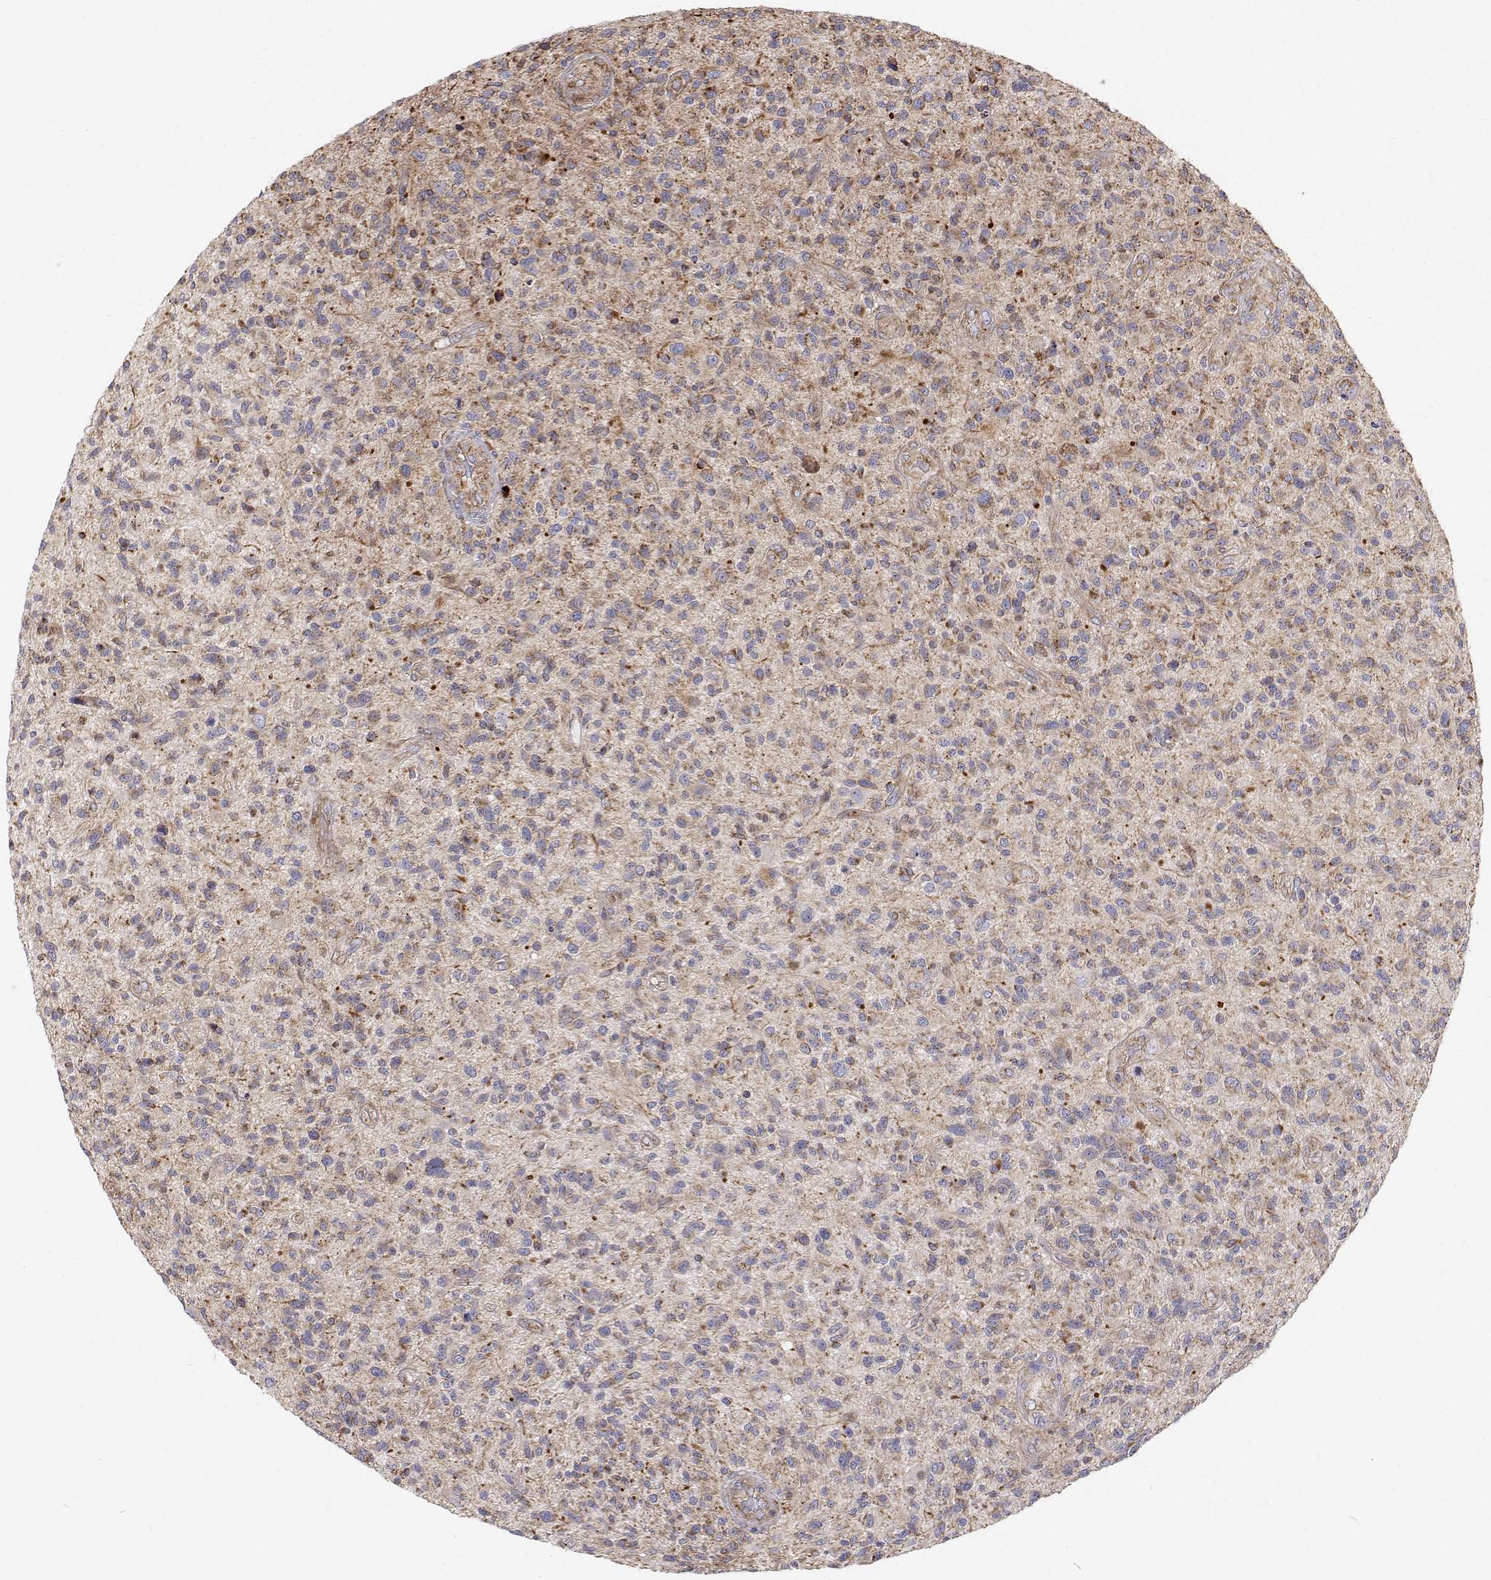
{"staining": {"intensity": "weak", "quantity": "<25%", "location": "cytoplasmic/membranous"}, "tissue": "glioma", "cell_type": "Tumor cells", "image_type": "cancer", "snomed": [{"axis": "morphology", "description": "Glioma, malignant, High grade"}, {"axis": "topography", "description": "Brain"}], "caption": "Immunohistochemistry histopathology image of glioma stained for a protein (brown), which displays no positivity in tumor cells. The staining is performed using DAB brown chromogen with nuclei counter-stained in using hematoxylin.", "gene": "SPICE1", "patient": {"sex": "male", "age": 47}}